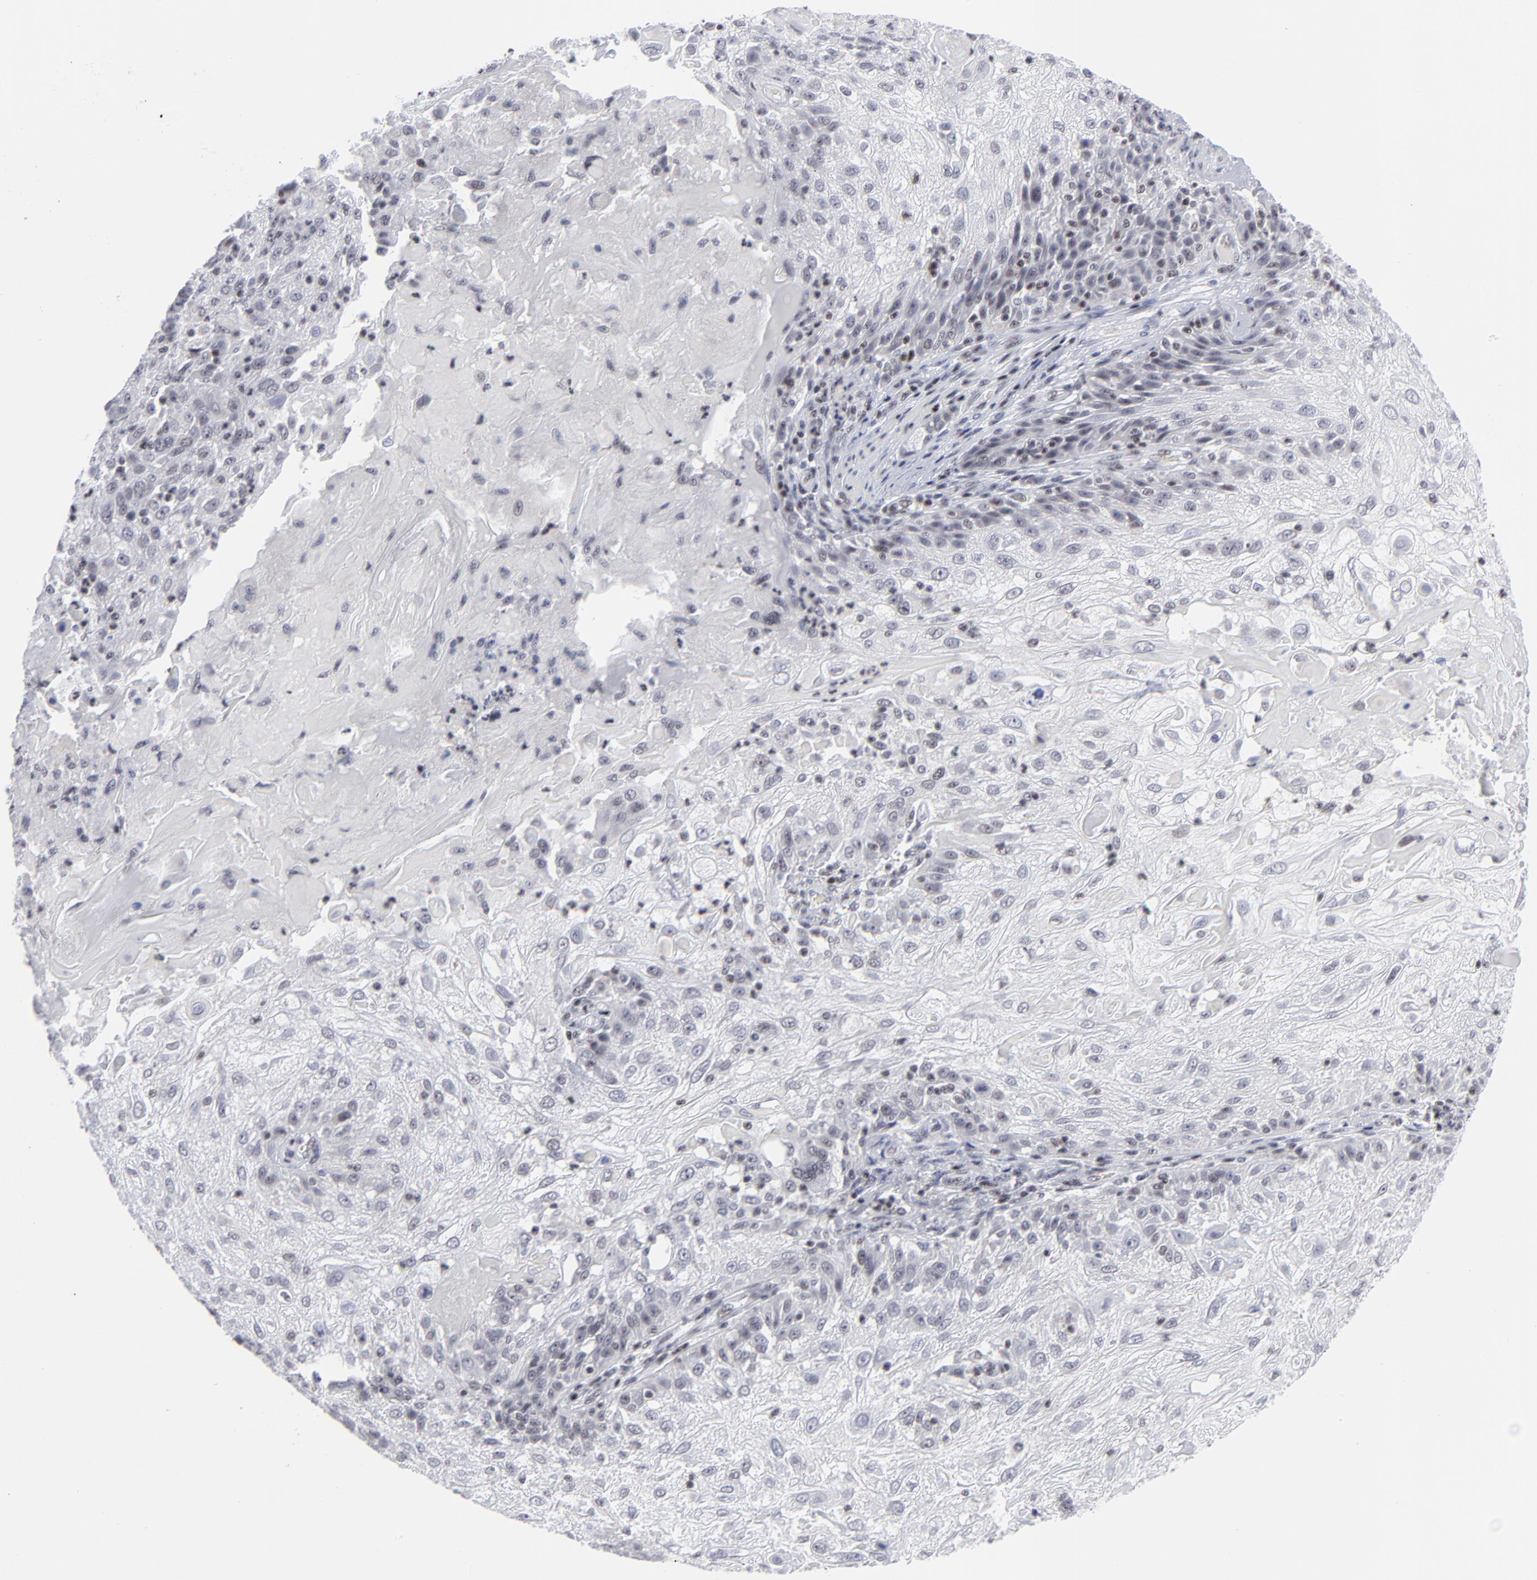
{"staining": {"intensity": "weak", "quantity": "<25%", "location": "nuclear"}, "tissue": "skin cancer", "cell_type": "Tumor cells", "image_type": "cancer", "snomed": [{"axis": "morphology", "description": "Normal tissue, NOS"}, {"axis": "morphology", "description": "Squamous cell carcinoma, NOS"}, {"axis": "topography", "description": "Skin"}], "caption": "DAB (3,3'-diaminobenzidine) immunohistochemical staining of human skin cancer (squamous cell carcinoma) exhibits no significant expression in tumor cells. (DAB immunohistochemistry (IHC) visualized using brightfield microscopy, high magnification).", "gene": "SP2", "patient": {"sex": "female", "age": 83}}